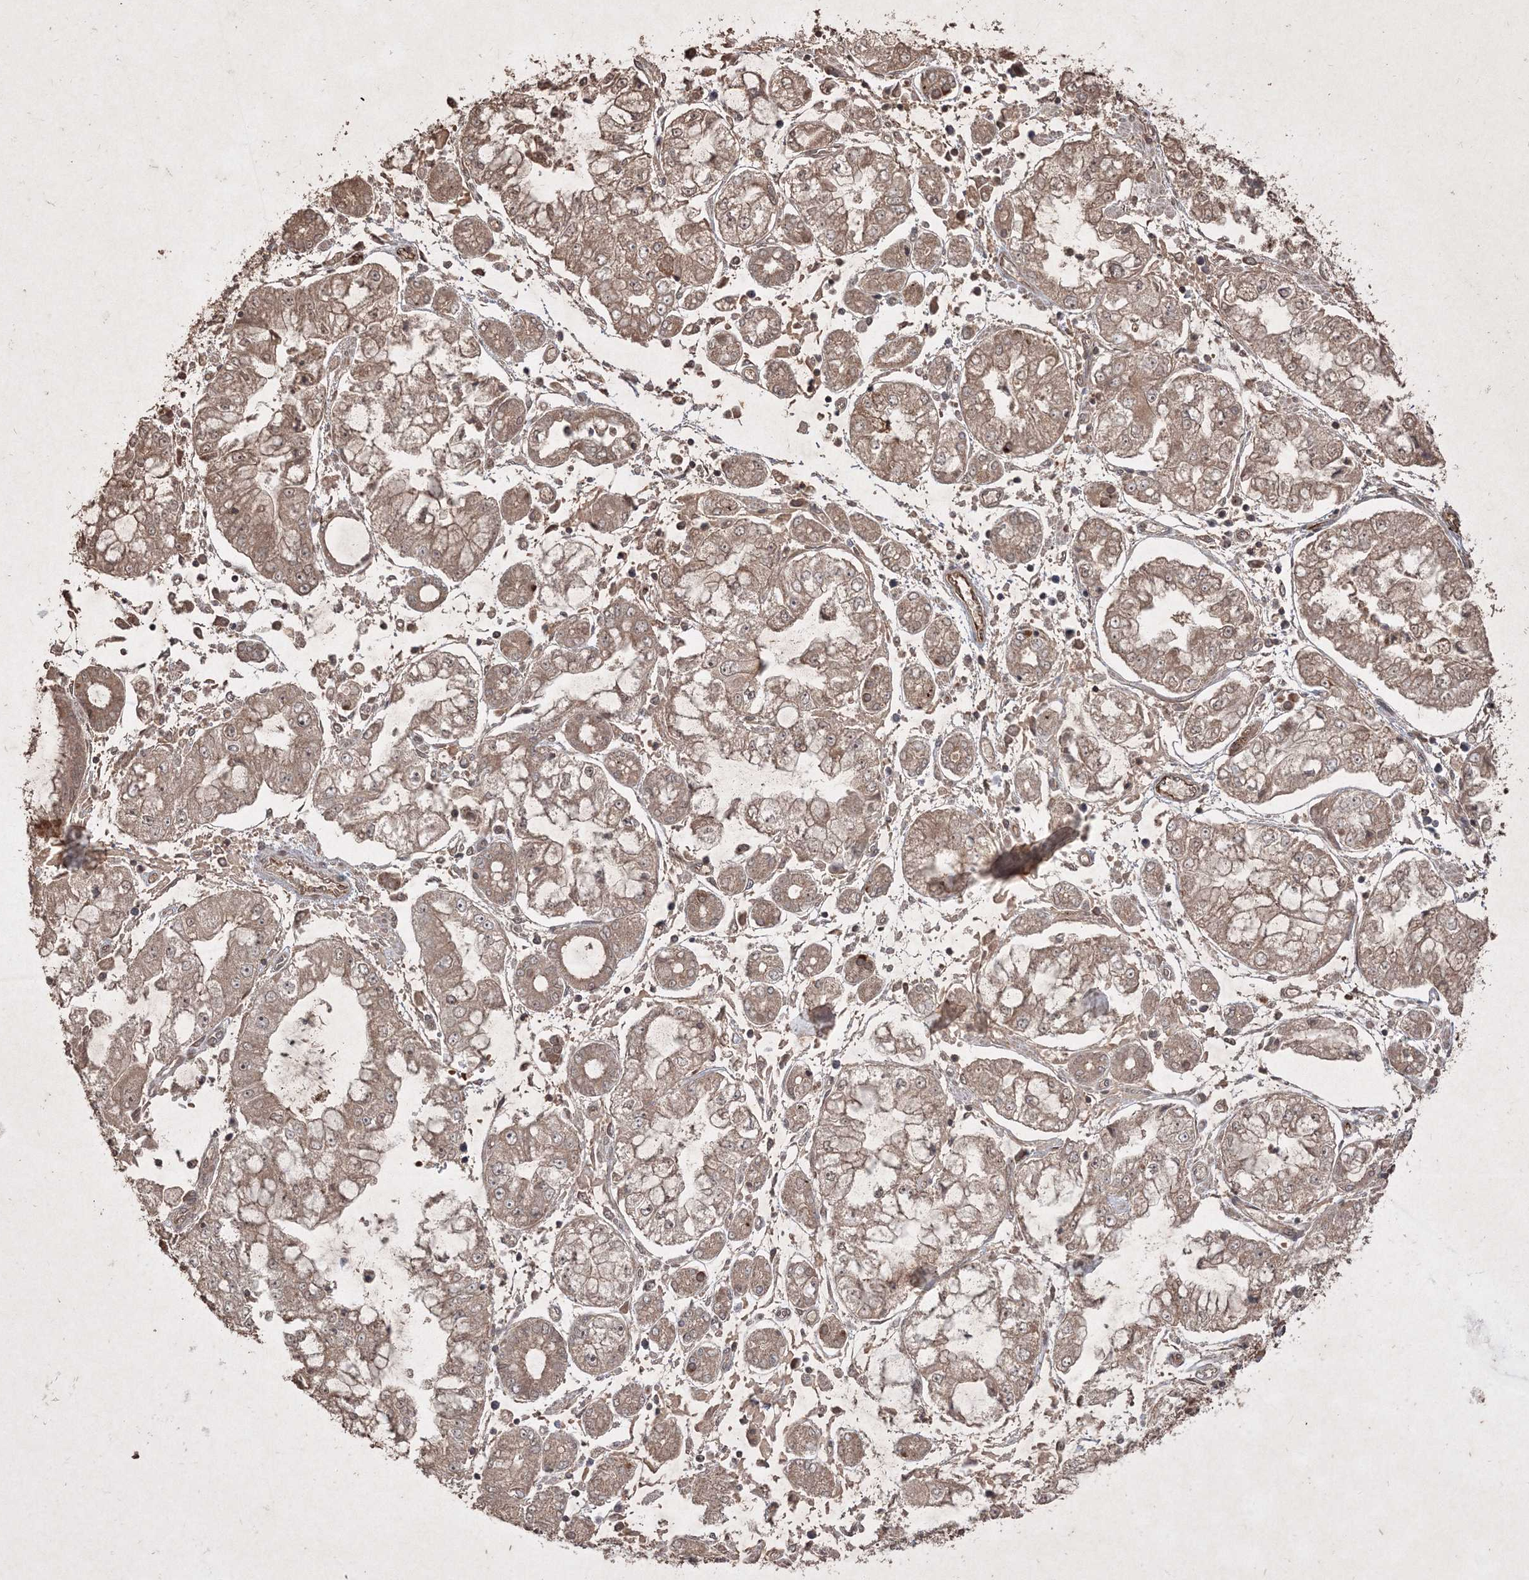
{"staining": {"intensity": "weak", "quantity": ">75%", "location": "cytoplasmic/membranous"}, "tissue": "stomach cancer", "cell_type": "Tumor cells", "image_type": "cancer", "snomed": [{"axis": "morphology", "description": "Adenocarcinoma, NOS"}, {"axis": "topography", "description": "Stomach"}], "caption": "IHC photomicrograph of human stomach cancer stained for a protein (brown), which displays low levels of weak cytoplasmic/membranous positivity in approximately >75% of tumor cells.", "gene": "PELI3", "patient": {"sex": "male", "age": 76}}